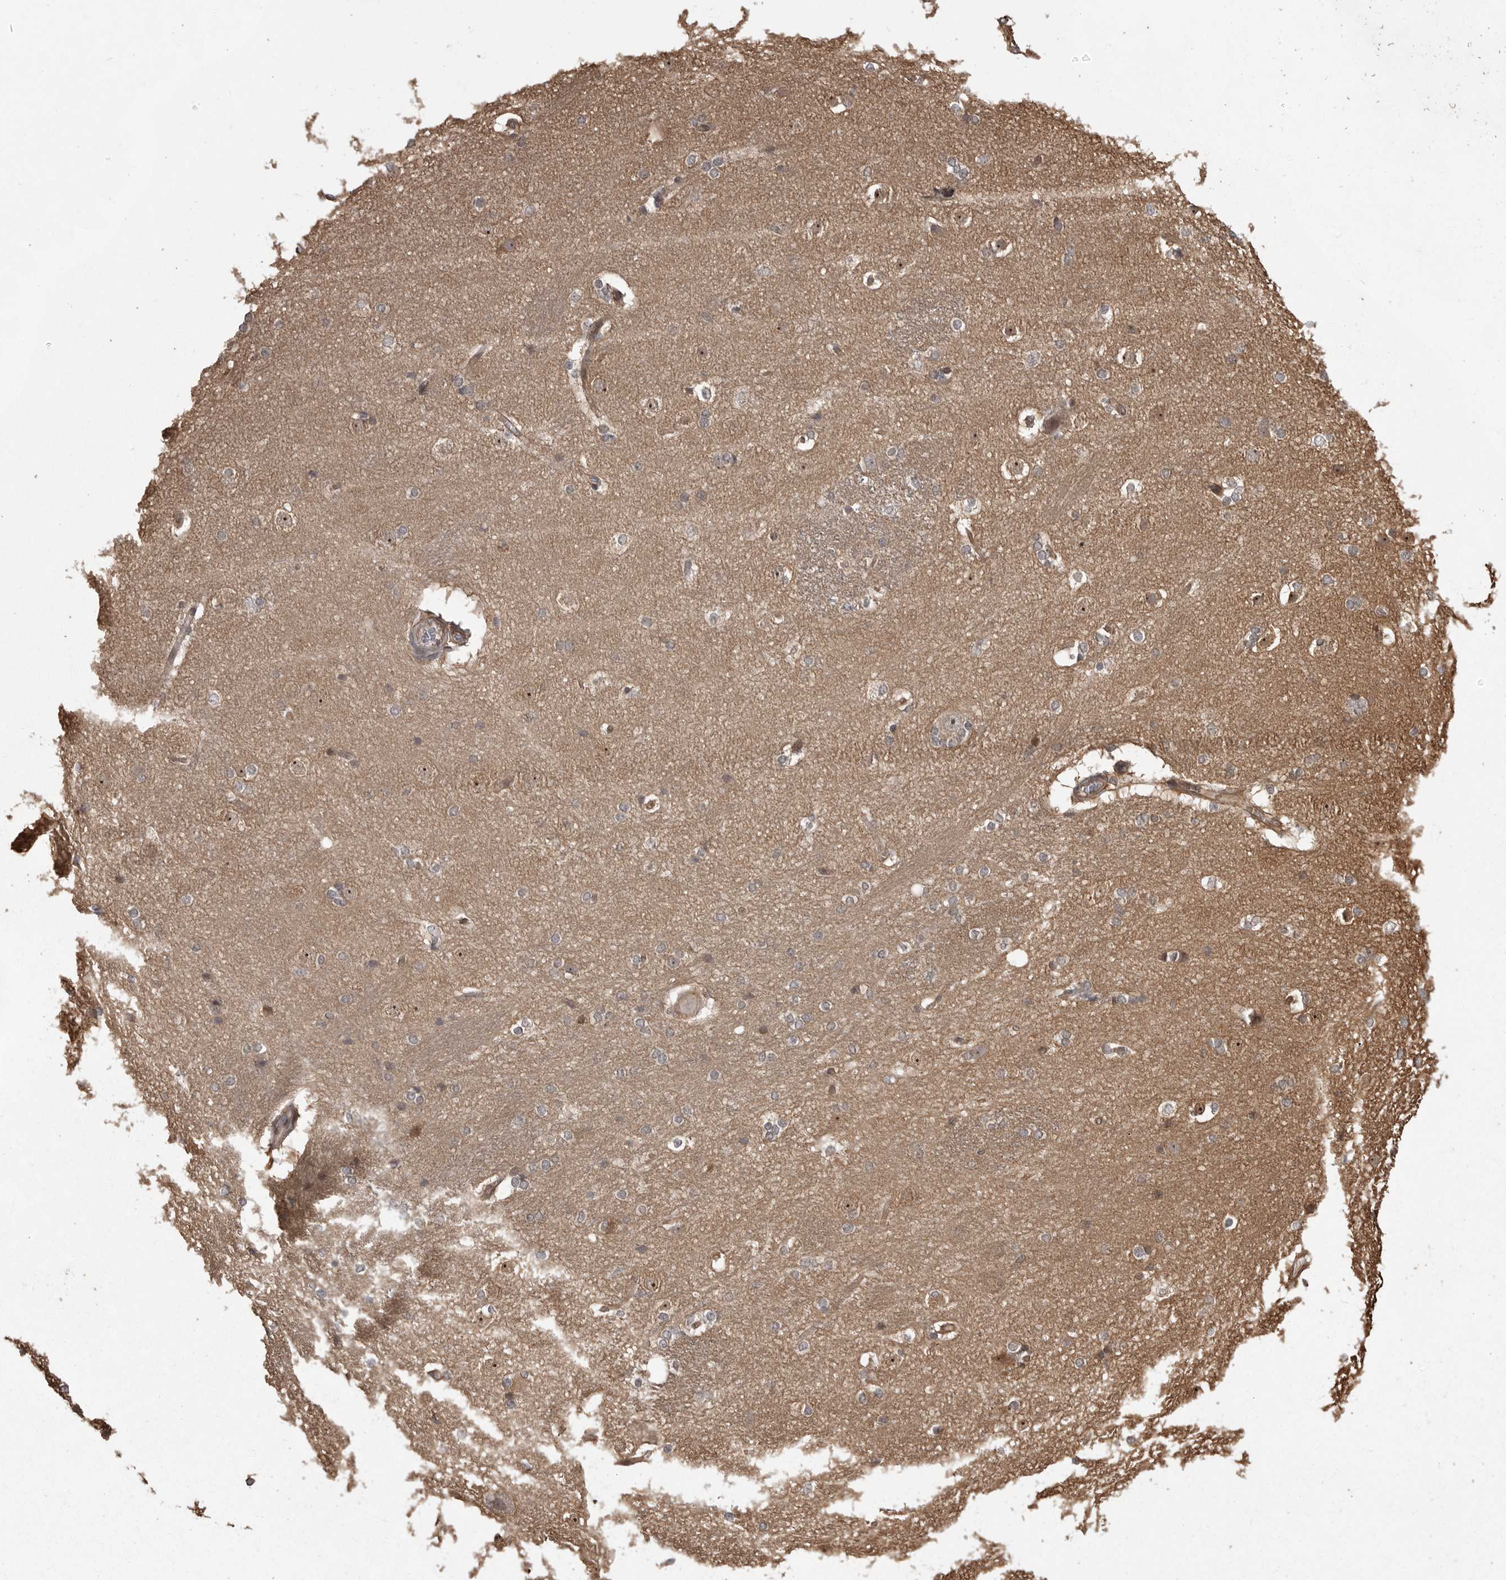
{"staining": {"intensity": "negative", "quantity": "none", "location": "none"}, "tissue": "caudate", "cell_type": "Glial cells", "image_type": "normal", "snomed": [{"axis": "morphology", "description": "Normal tissue, NOS"}, {"axis": "topography", "description": "Lateral ventricle wall"}], "caption": "Glial cells show no significant protein staining in benign caudate. (DAB immunohistochemistry (IHC), high magnification).", "gene": "DNAJC8", "patient": {"sex": "female", "age": 19}}